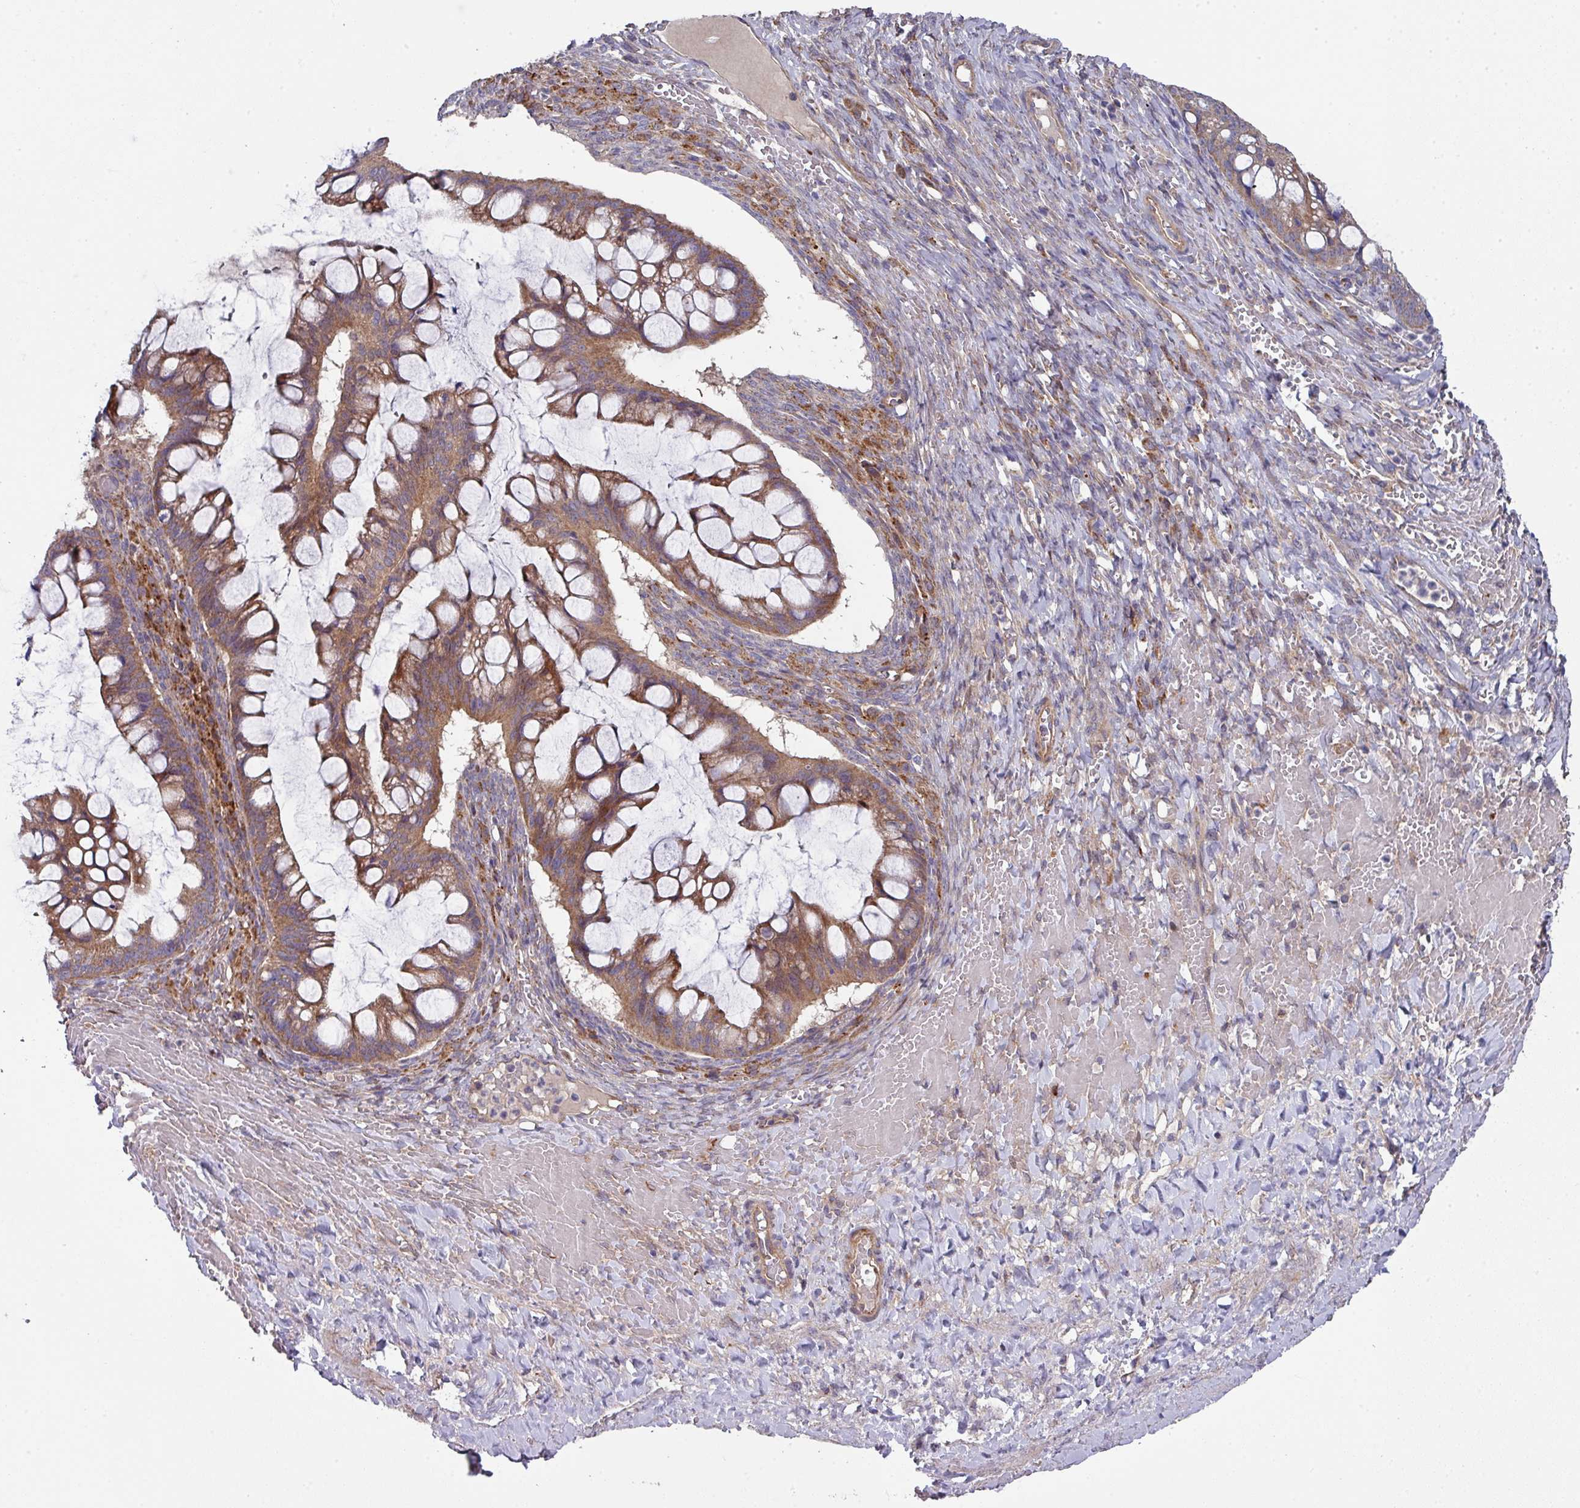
{"staining": {"intensity": "moderate", "quantity": ">75%", "location": "cytoplasmic/membranous"}, "tissue": "ovarian cancer", "cell_type": "Tumor cells", "image_type": "cancer", "snomed": [{"axis": "morphology", "description": "Cystadenocarcinoma, mucinous, NOS"}, {"axis": "topography", "description": "Ovary"}], "caption": "Human ovarian cancer stained with a protein marker displays moderate staining in tumor cells.", "gene": "DCAF12L2", "patient": {"sex": "female", "age": 73}}